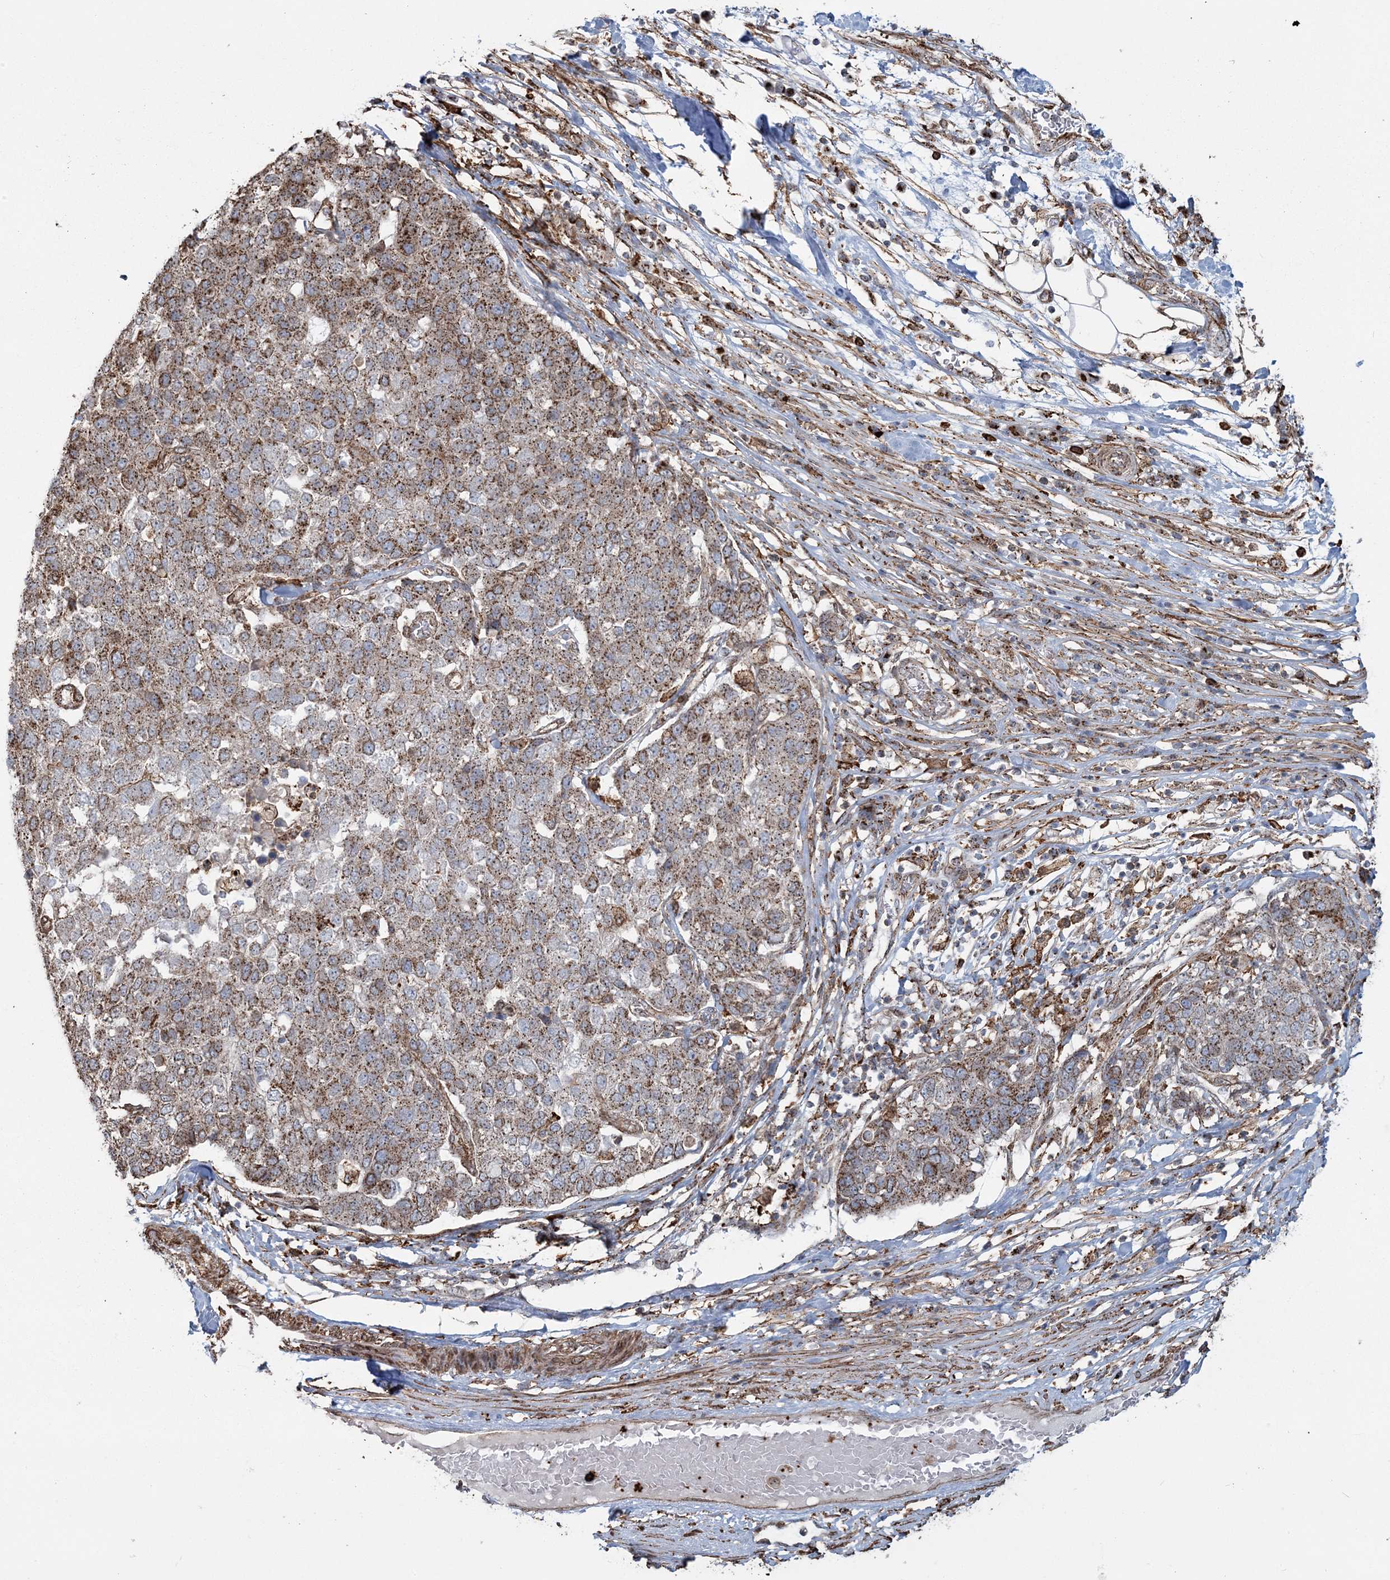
{"staining": {"intensity": "moderate", "quantity": ">75%", "location": "cytoplasmic/membranous"}, "tissue": "pancreatic cancer", "cell_type": "Tumor cells", "image_type": "cancer", "snomed": [{"axis": "morphology", "description": "Adenocarcinoma, NOS"}, {"axis": "topography", "description": "Pancreas"}], "caption": "About >75% of tumor cells in adenocarcinoma (pancreatic) show moderate cytoplasmic/membranous protein staining as visualized by brown immunohistochemical staining.", "gene": "TRAF3IP2", "patient": {"sex": "female", "age": 61}}